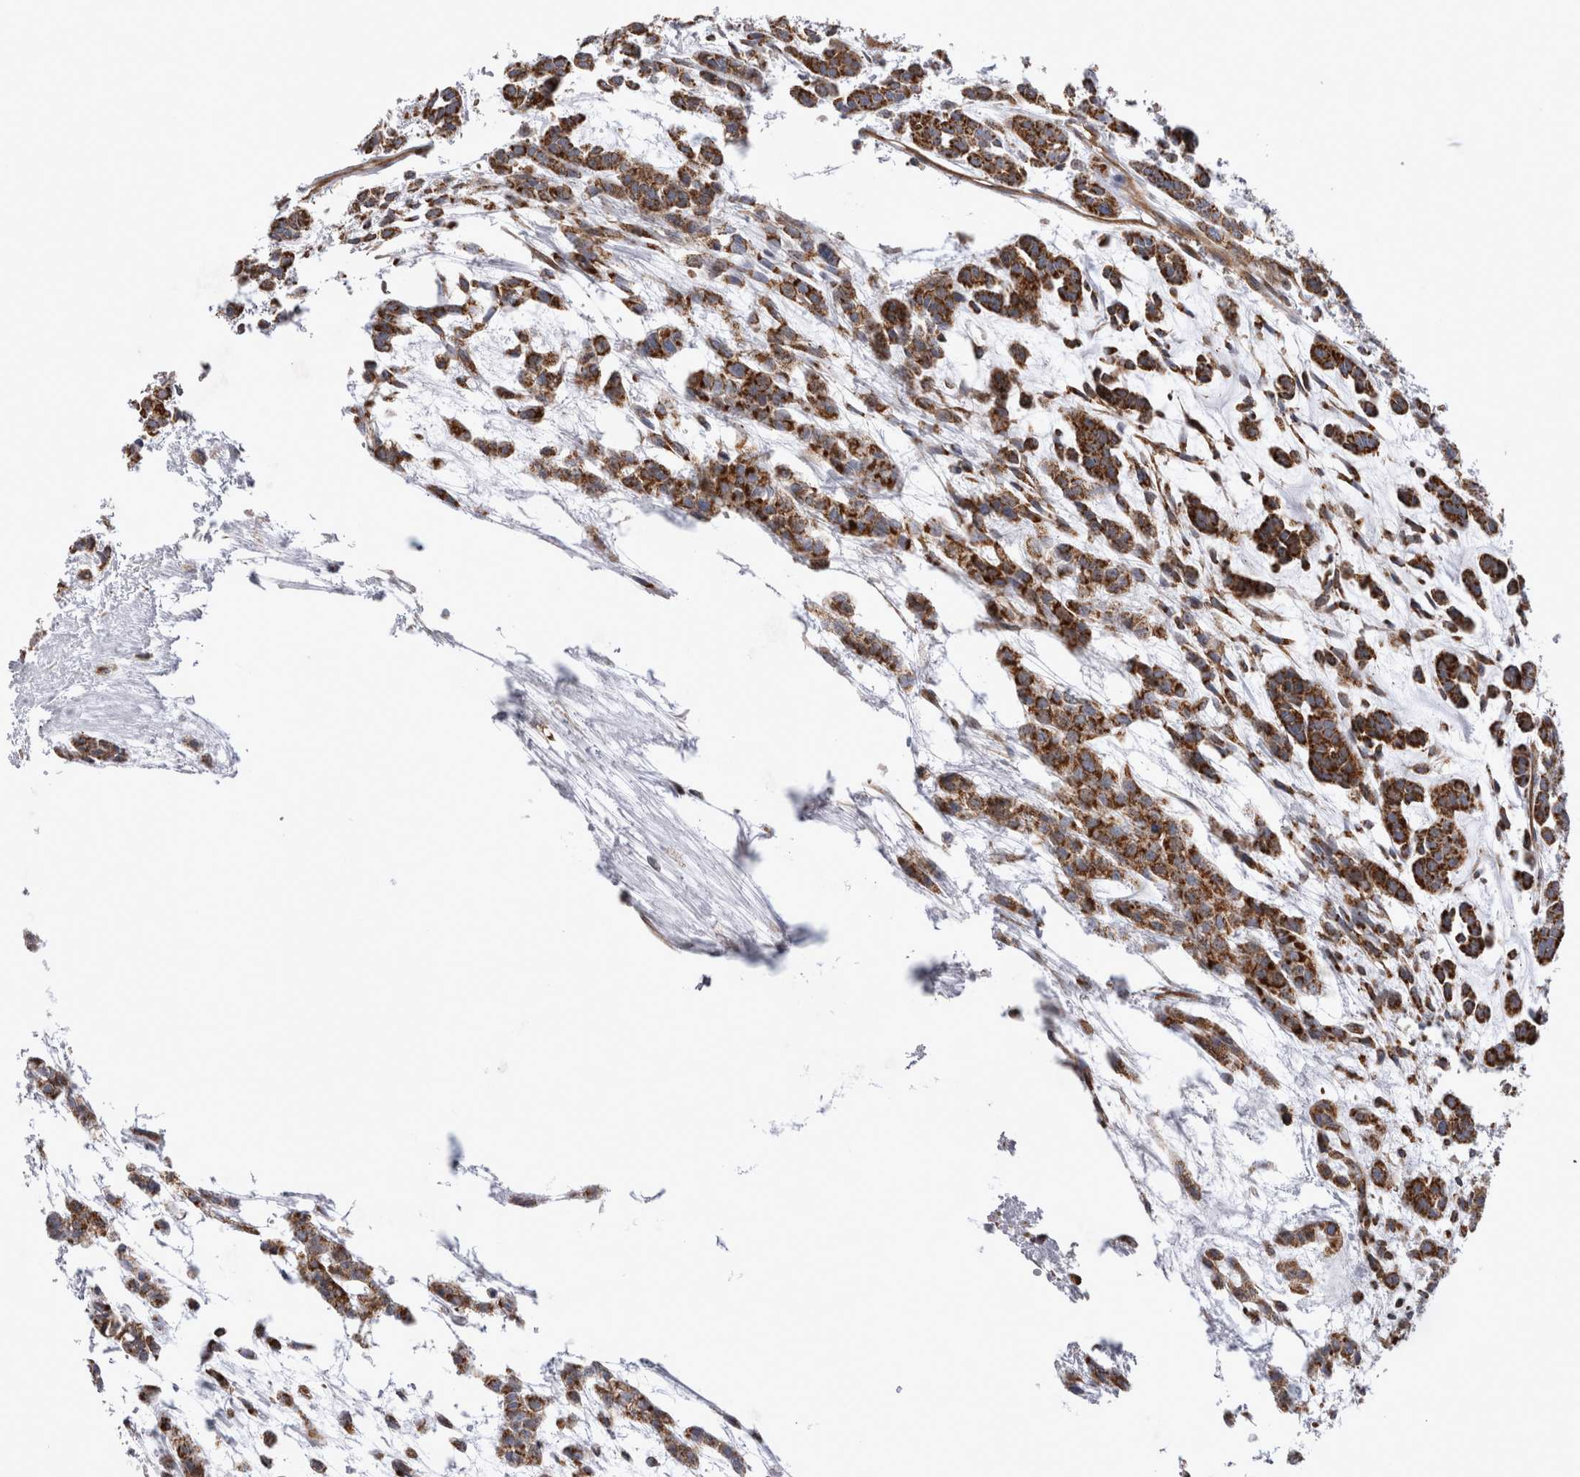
{"staining": {"intensity": "strong", "quantity": ">75%", "location": "cytoplasmic/membranous"}, "tissue": "head and neck cancer", "cell_type": "Tumor cells", "image_type": "cancer", "snomed": [{"axis": "morphology", "description": "Adenocarcinoma, NOS"}, {"axis": "morphology", "description": "Adenoma, NOS"}, {"axis": "topography", "description": "Head-Neck"}], "caption": "Protein expression by immunohistochemistry (IHC) shows strong cytoplasmic/membranous positivity in about >75% of tumor cells in adenoma (head and neck). Nuclei are stained in blue.", "gene": "TSPOAP1", "patient": {"sex": "female", "age": 55}}